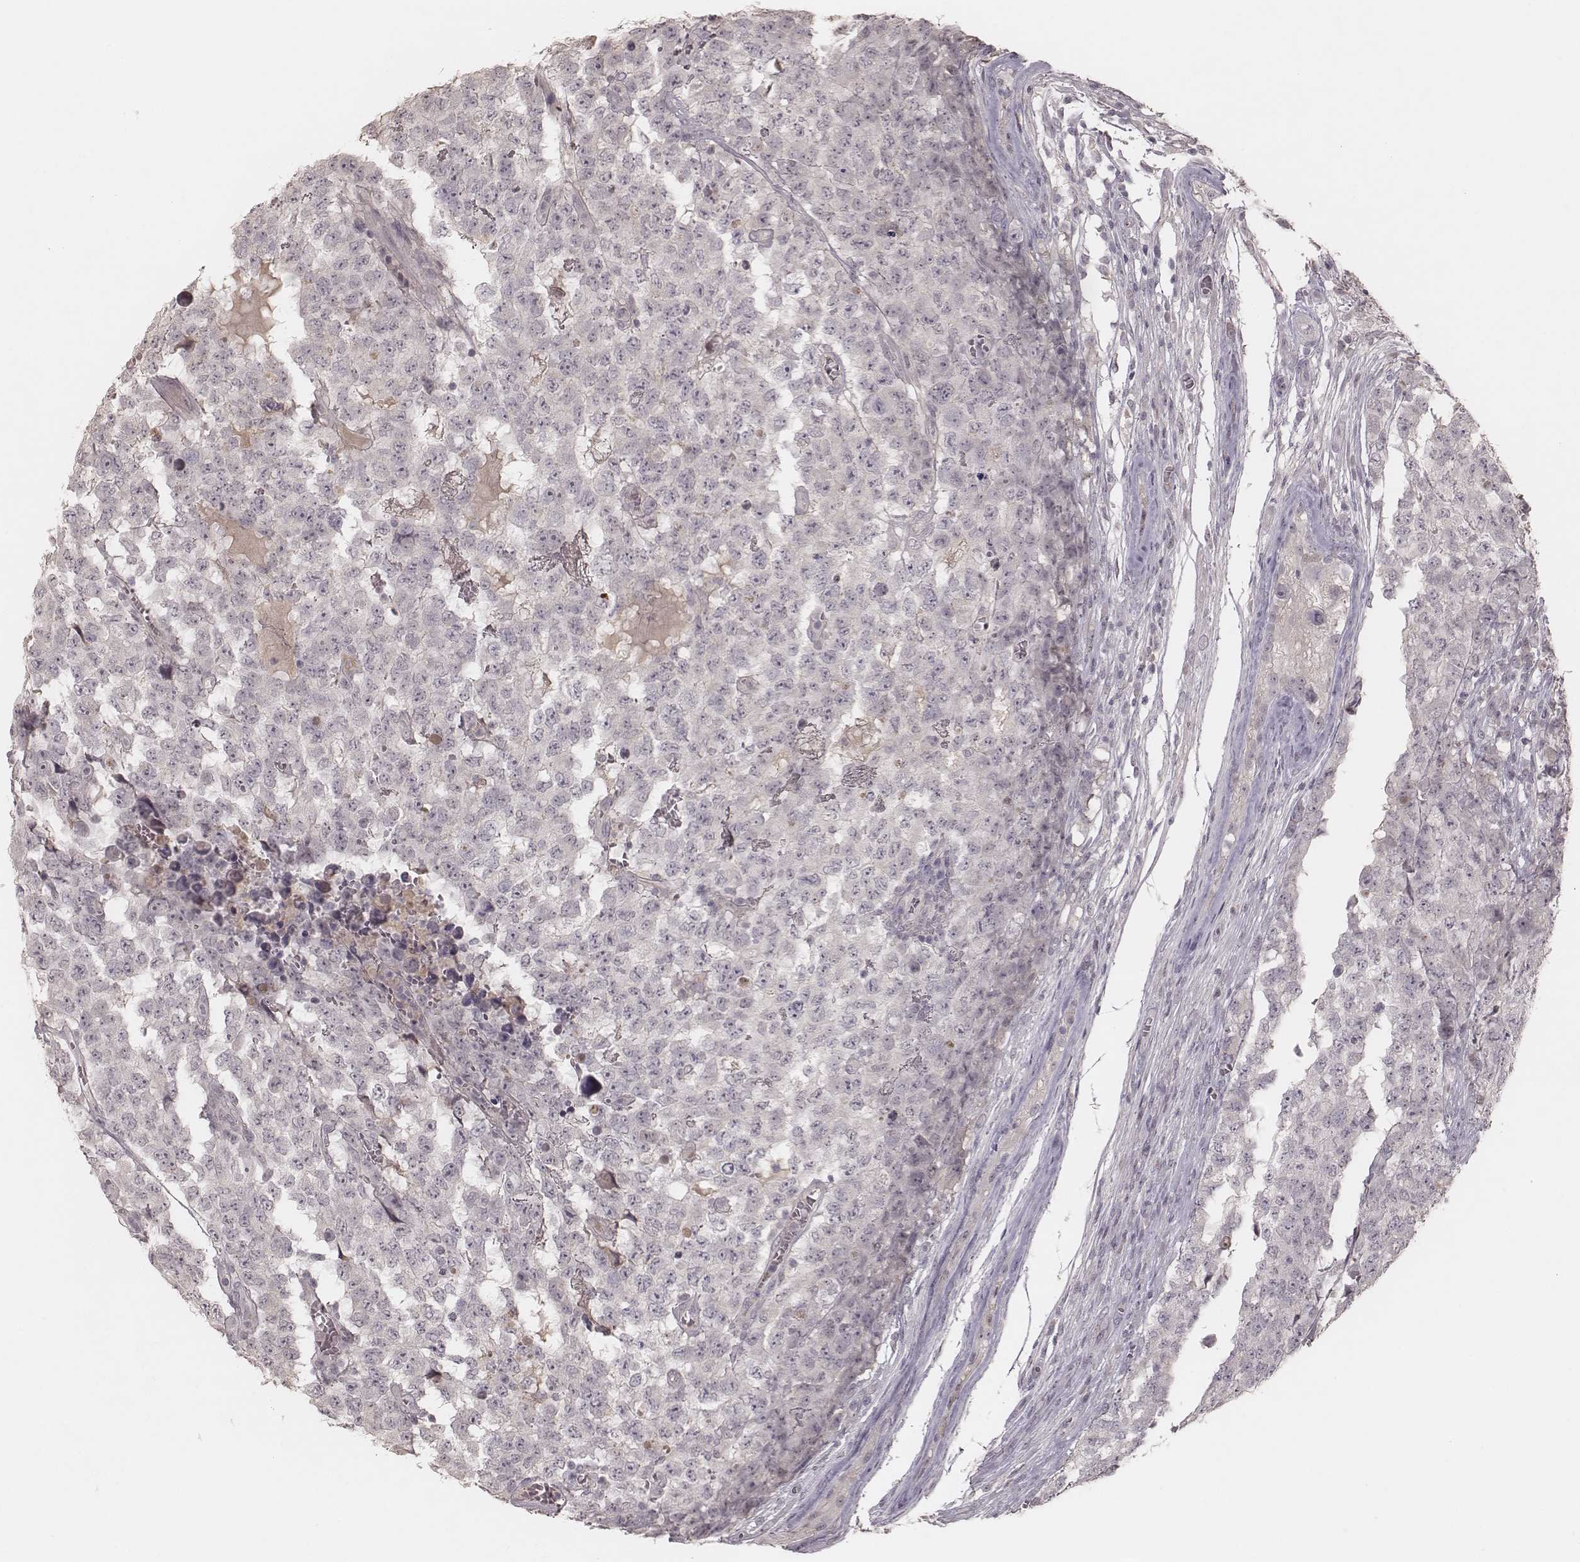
{"staining": {"intensity": "negative", "quantity": "none", "location": "none"}, "tissue": "testis cancer", "cell_type": "Tumor cells", "image_type": "cancer", "snomed": [{"axis": "morphology", "description": "Carcinoma, Embryonal, NOS"}, {"axis": "topography", "description": "Testis"}], "caption": "Immunohistochemistry (IHC) of human testis cancer displays no positivity in tumor cells.", "gene": "FAM13B", "patient": {"sex": "male", "age": 23}}